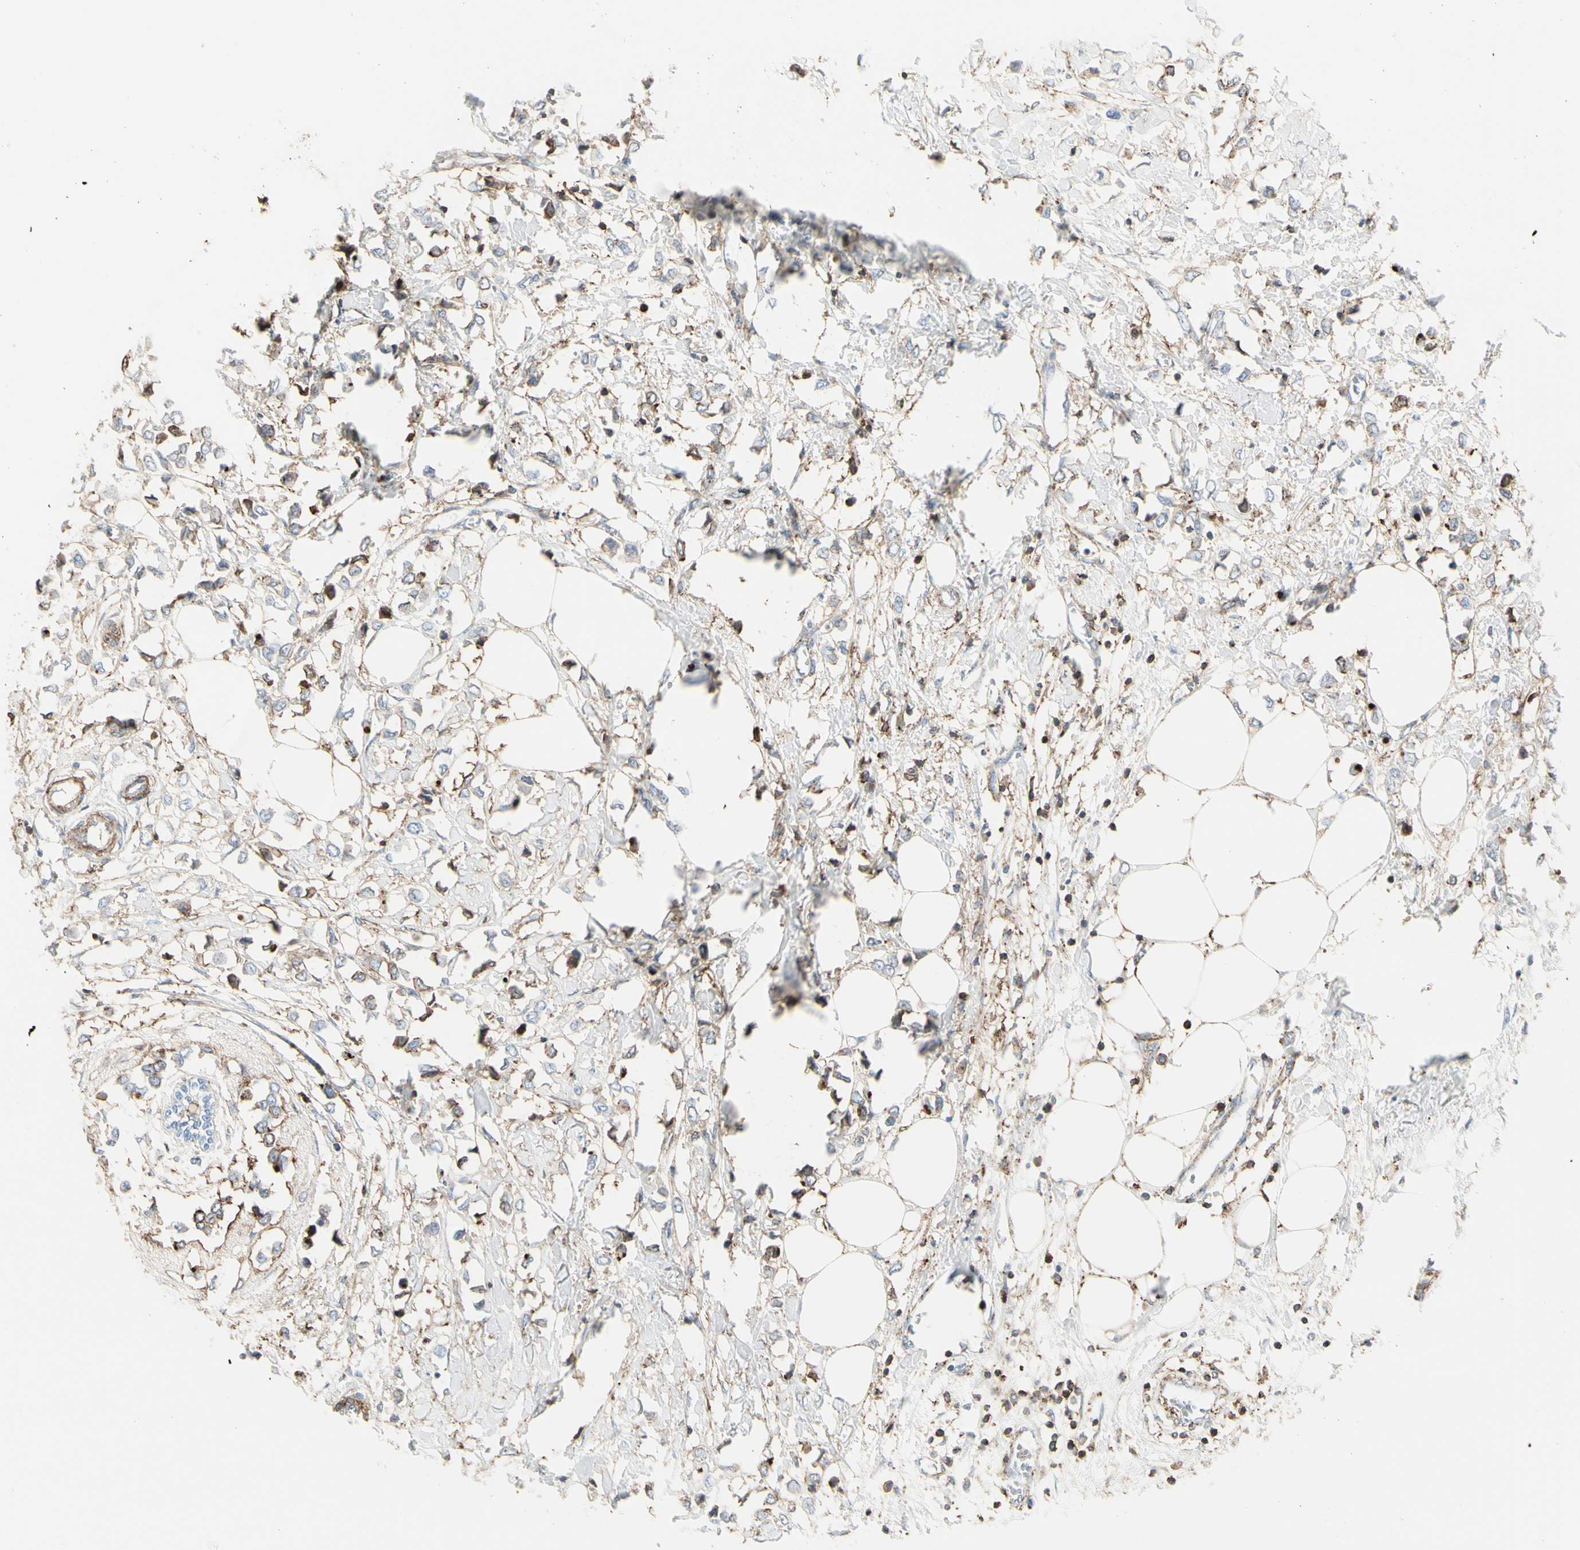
{"staining": {"intensity": "weak", "quantity": "<25%", "location": "cytoplasmic/membranous"}, "tissue": "breast cancer", "cell_type": "Tumor cells", "image_type": "cancer", "snomed": [{"axis": "morphology", "description": "Lobular carcinoma"}, {"axis": "topography", "description": "Breast"}], "caption": "The image reveals no staining of tumor cells in lobular carcinoma (breast).", "gene": "CLEC2B", "patient": {"sex": "female", "age": 51}}